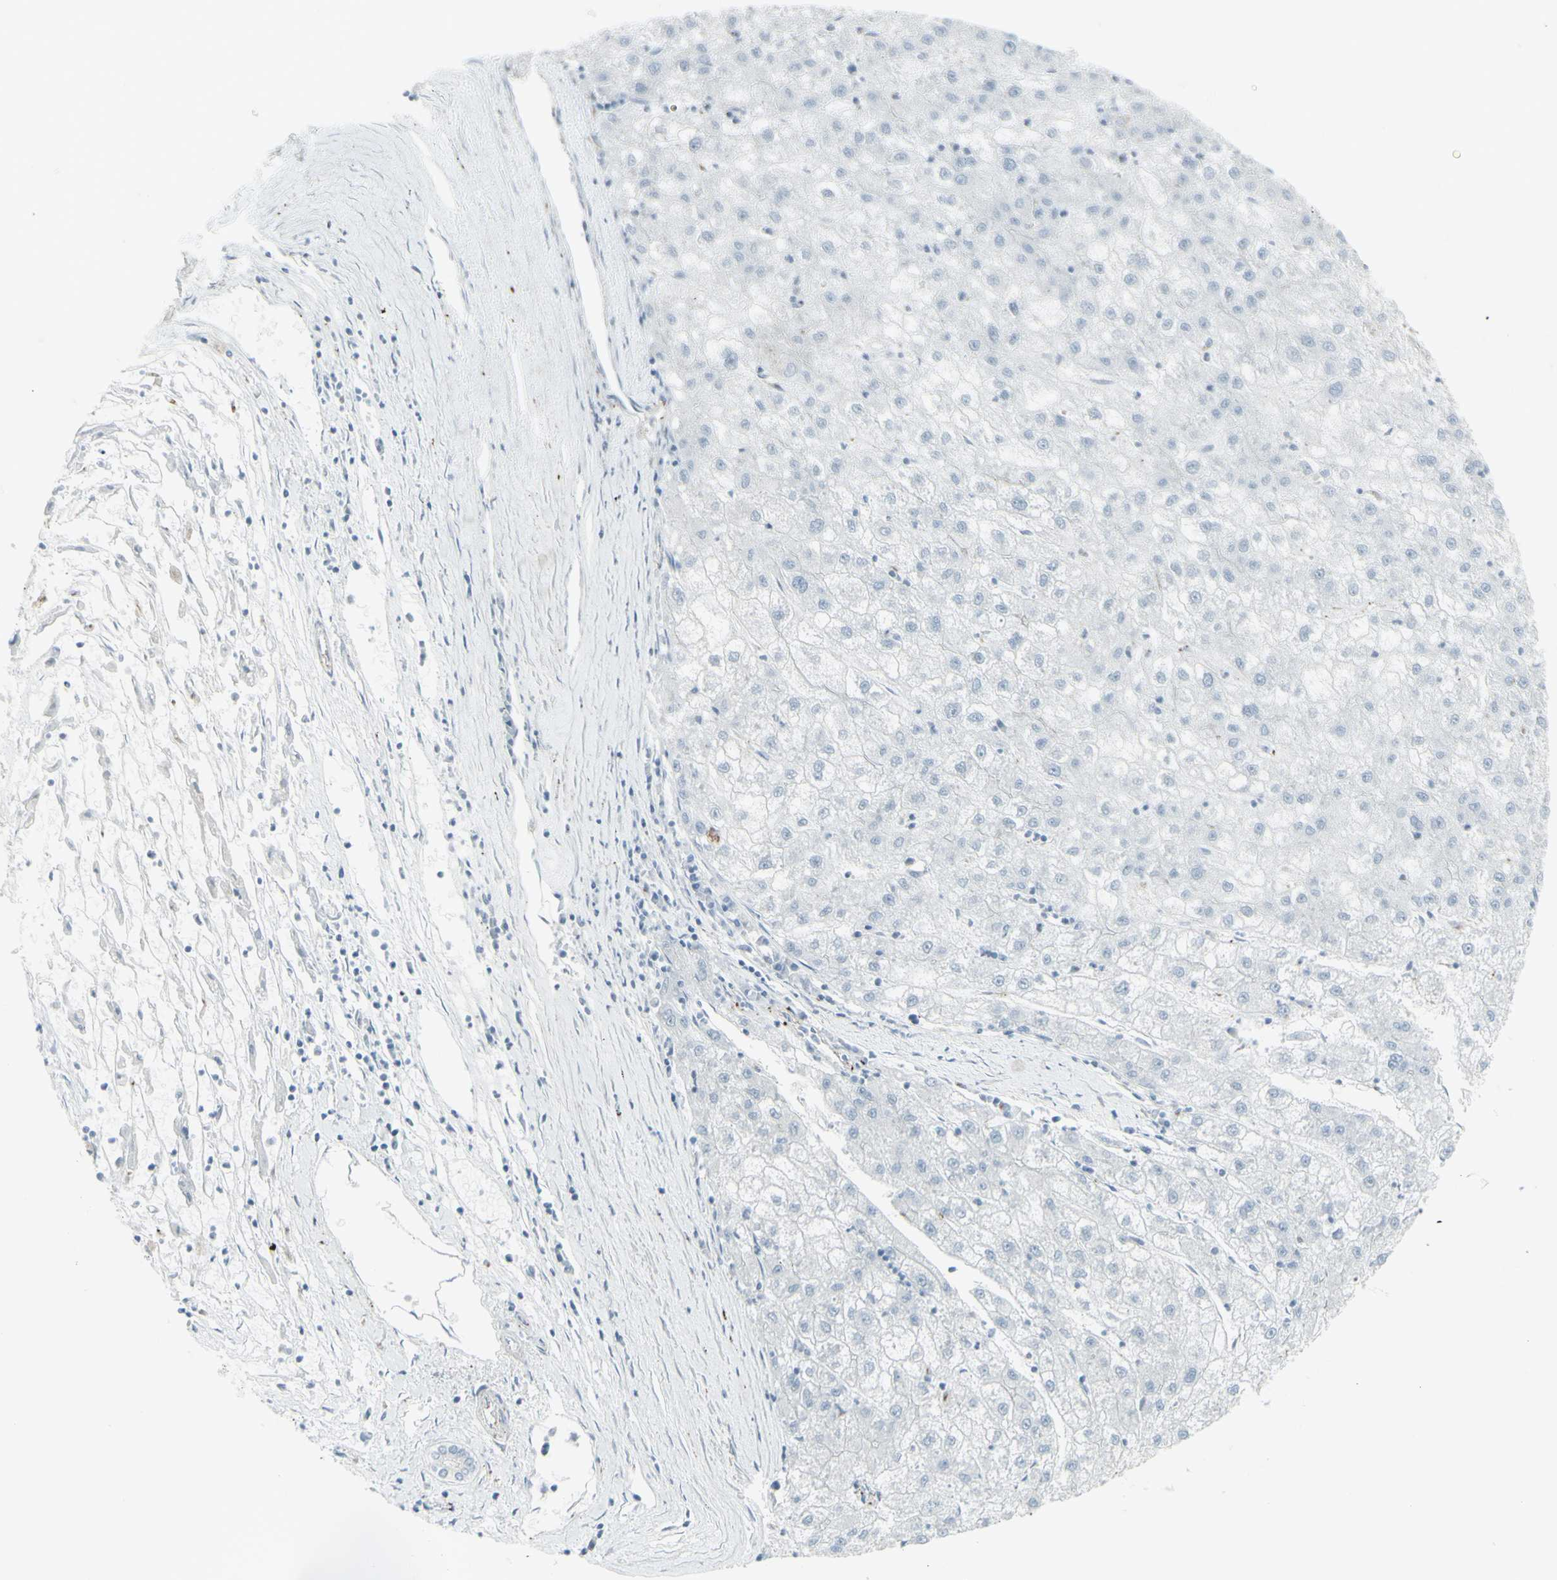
{"staining": {"intensity": "negative", "quantity": "none", "location": "none"}, "tissue": "liver cancer", "cell_type": "Tumor cells", "image_type": "cancer", "snomed": [{"axis": "morphology", "description": "Carcinoma, Hepatocellular, NOS"}, {"axis": "topography", "description": "Liver"}], "caption": "The micrograph demonstrates no significant staining in tumor cells of liver cancer.", "gene": "GALNT6", "patient": {"sex": "male", "age": 72}}